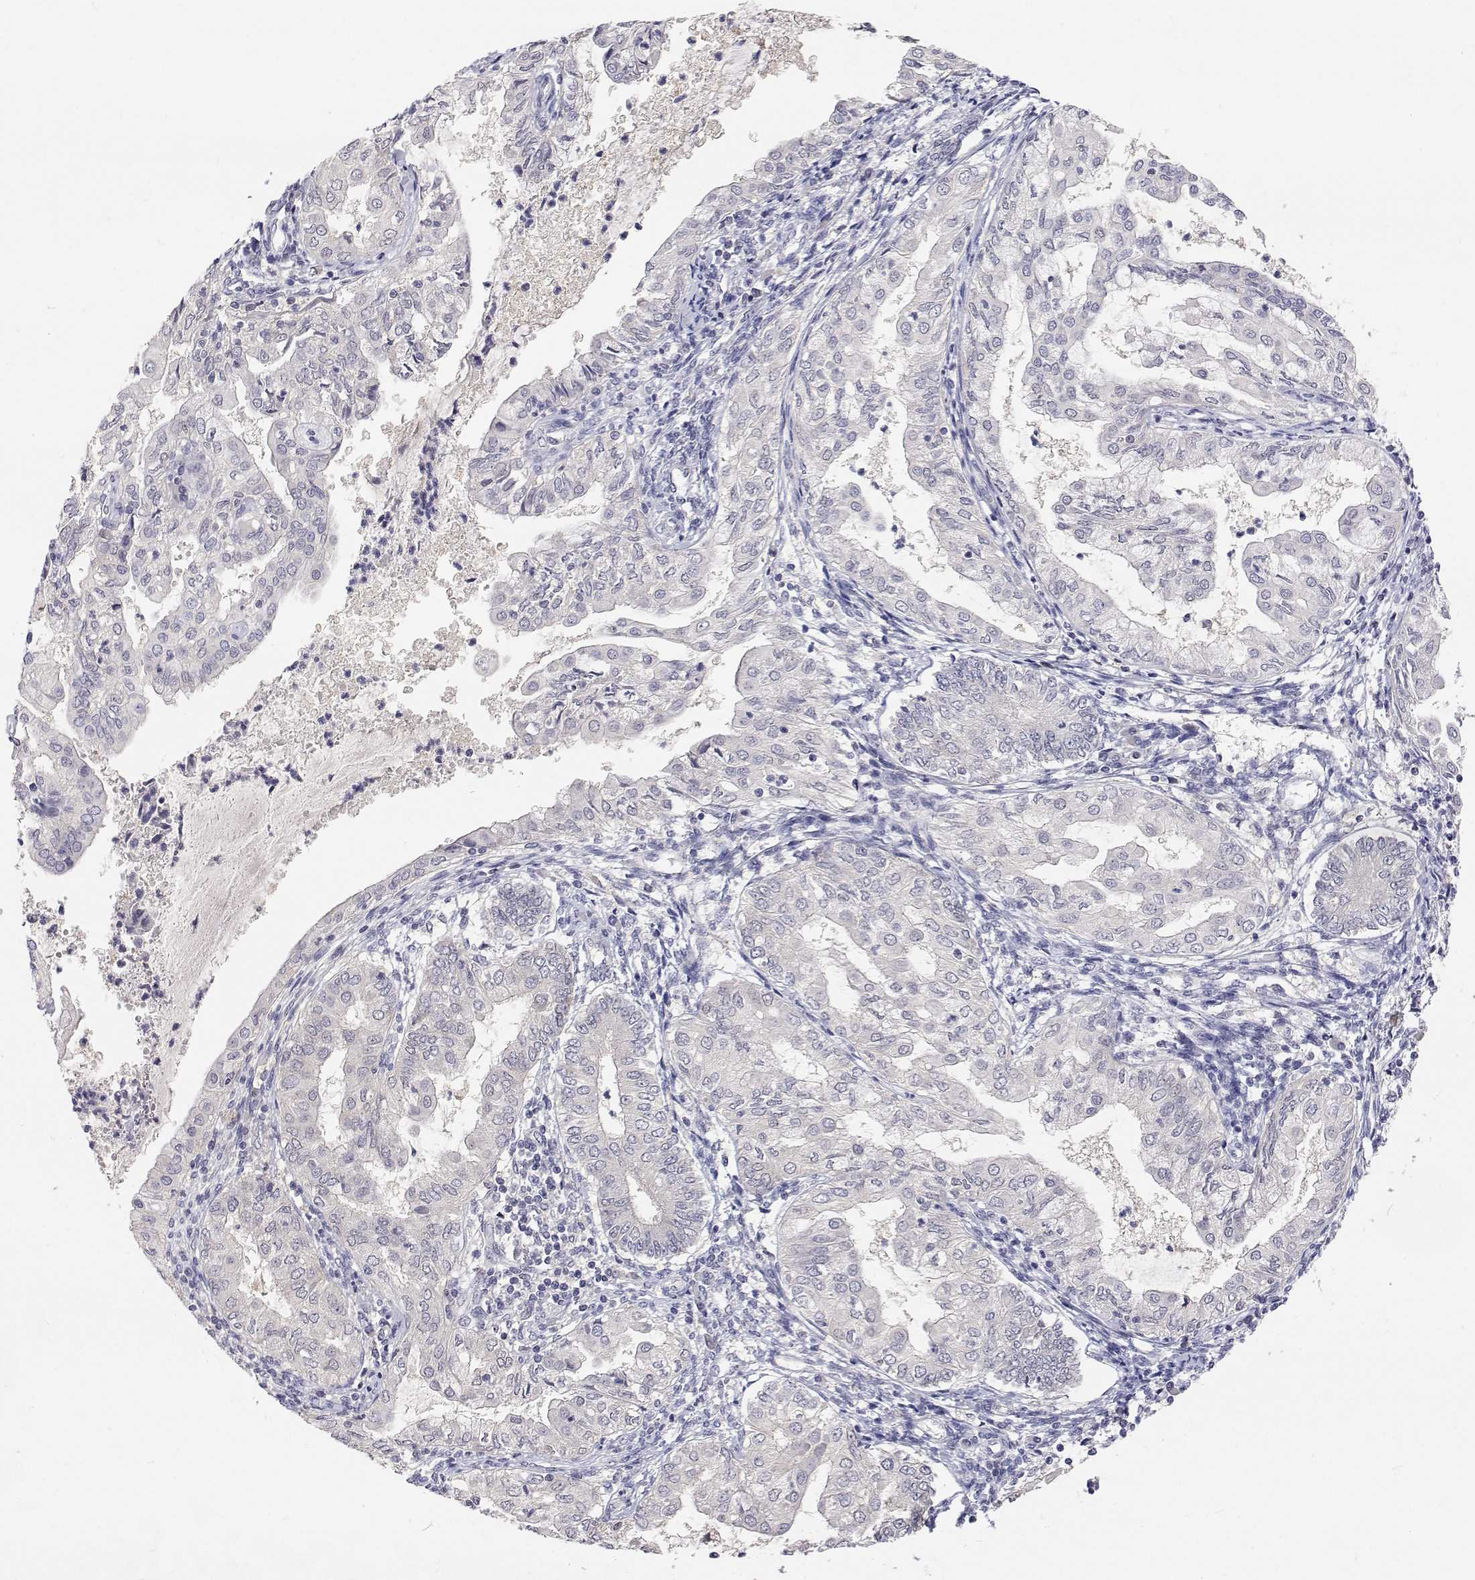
{"staining": {"intensity": "negative", "quantity": "none", "location": "none"}, "tissue": "endometrial cancer", "cell_type": "Tumor cells", "image_type": "cancer", "snomed": [{"axis": "morphology", "description": "Adenocarcinoma, NOS"}, {"axis": "topography", "description": "Endometrium"}], "caption": "Immunohistochemistry of endometrial cancer (adenocarcinoma) shows no staining in tumor cells.", "gene": "MYPN", "patient": {"sex": "female", "age": 68}}